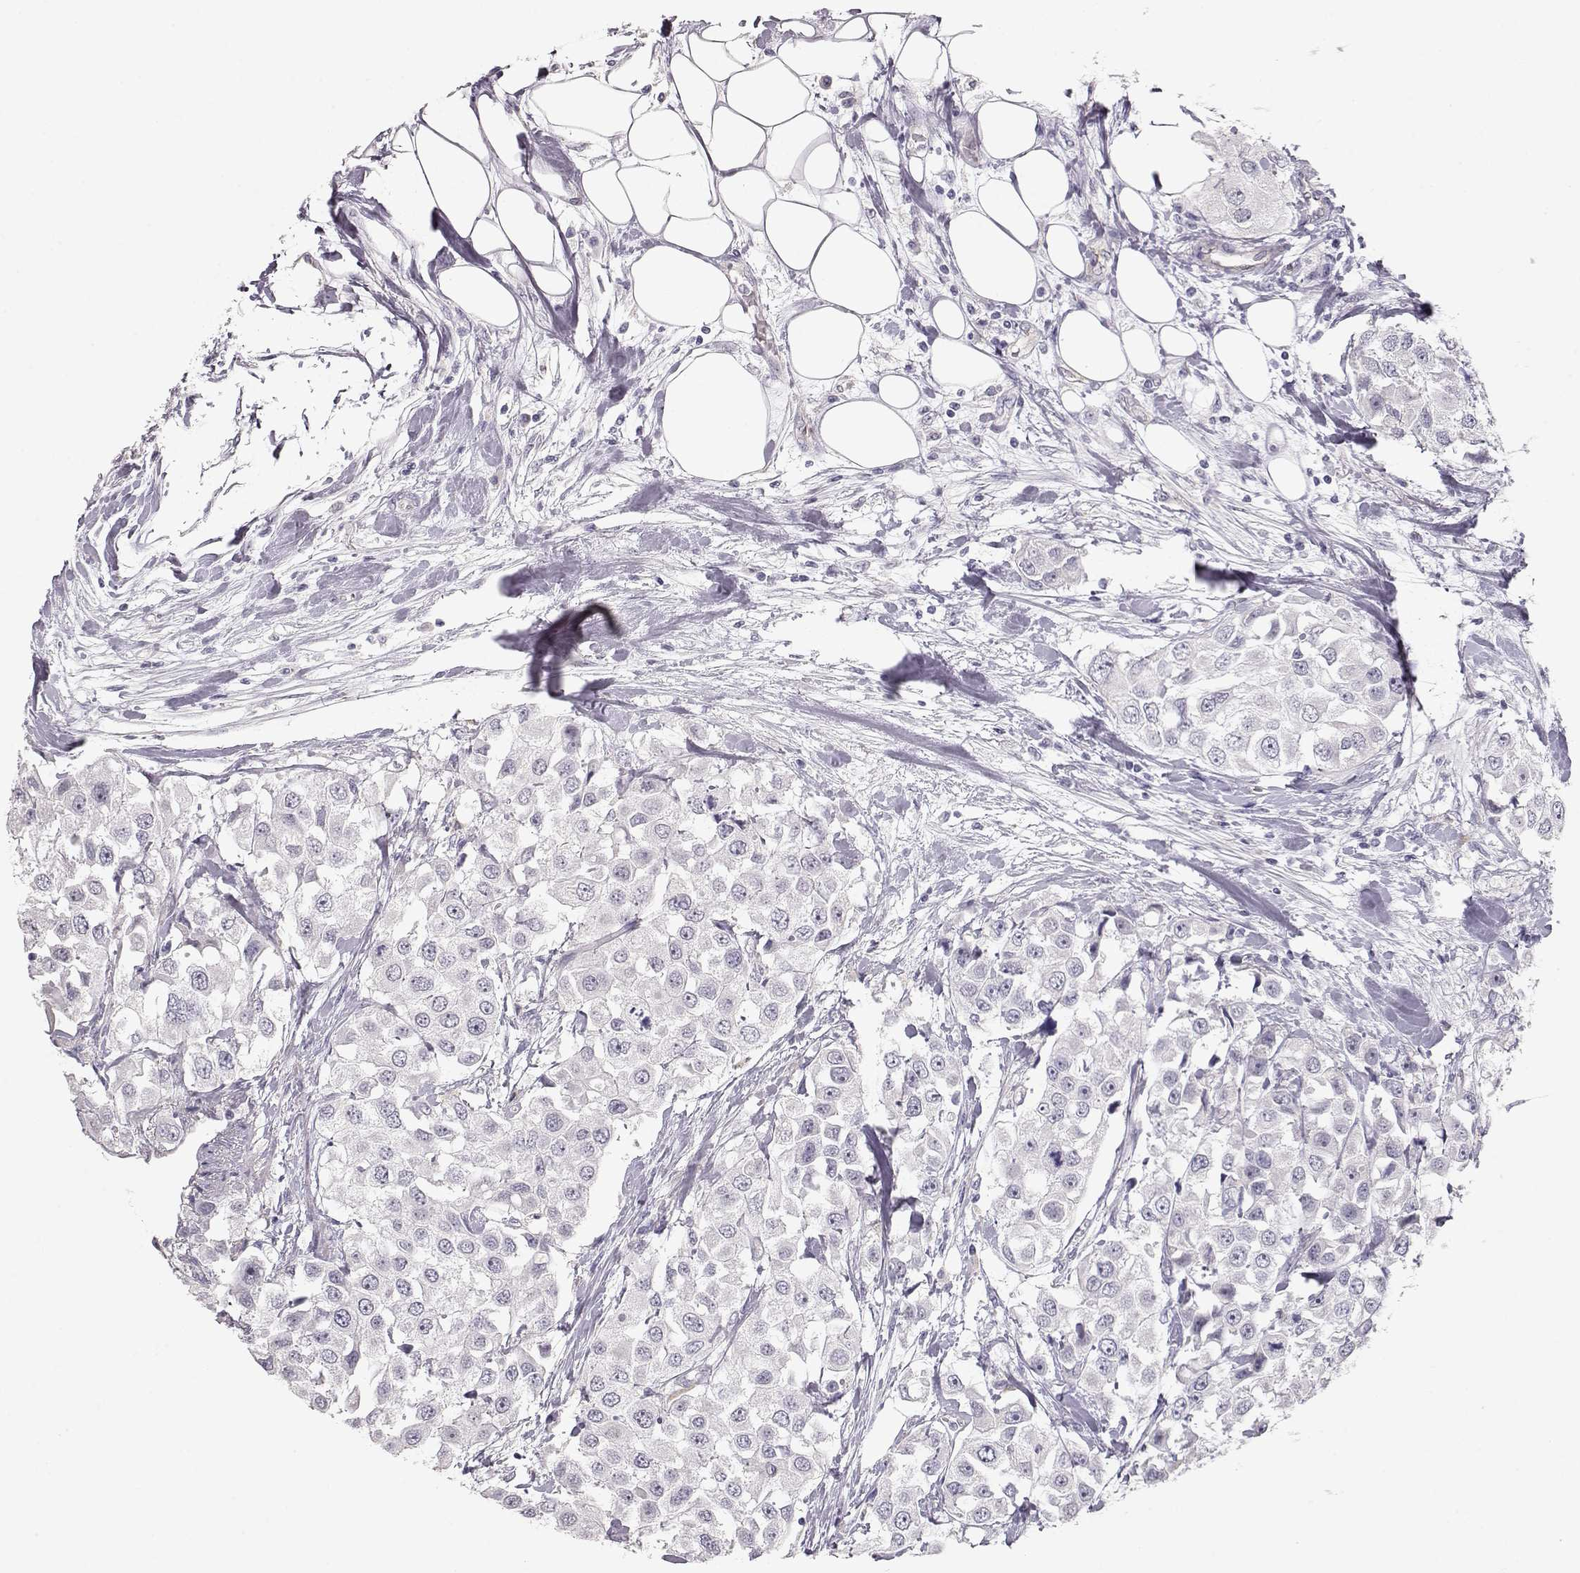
{"staining": {"intensity": "negative", "quantity": "none", "location": "none"}, "tissue": "urothelial cancer", "cell_type": "Tumor cells", "image_type": "cancer", "snomed": [{"axis": "morphology", "description": "Urothelial carcinoma, High grade"}, {"axis": "topography", "description": "Urinary bladder"}], "caption": "DAB immunohistochemical staining of urothelial cancer demonstrates no significant positivity in tumor cells. (DAB IHC, high magnification).", "gene": "SLC18A1", "patient": {"sex": "female", "age": 64}}